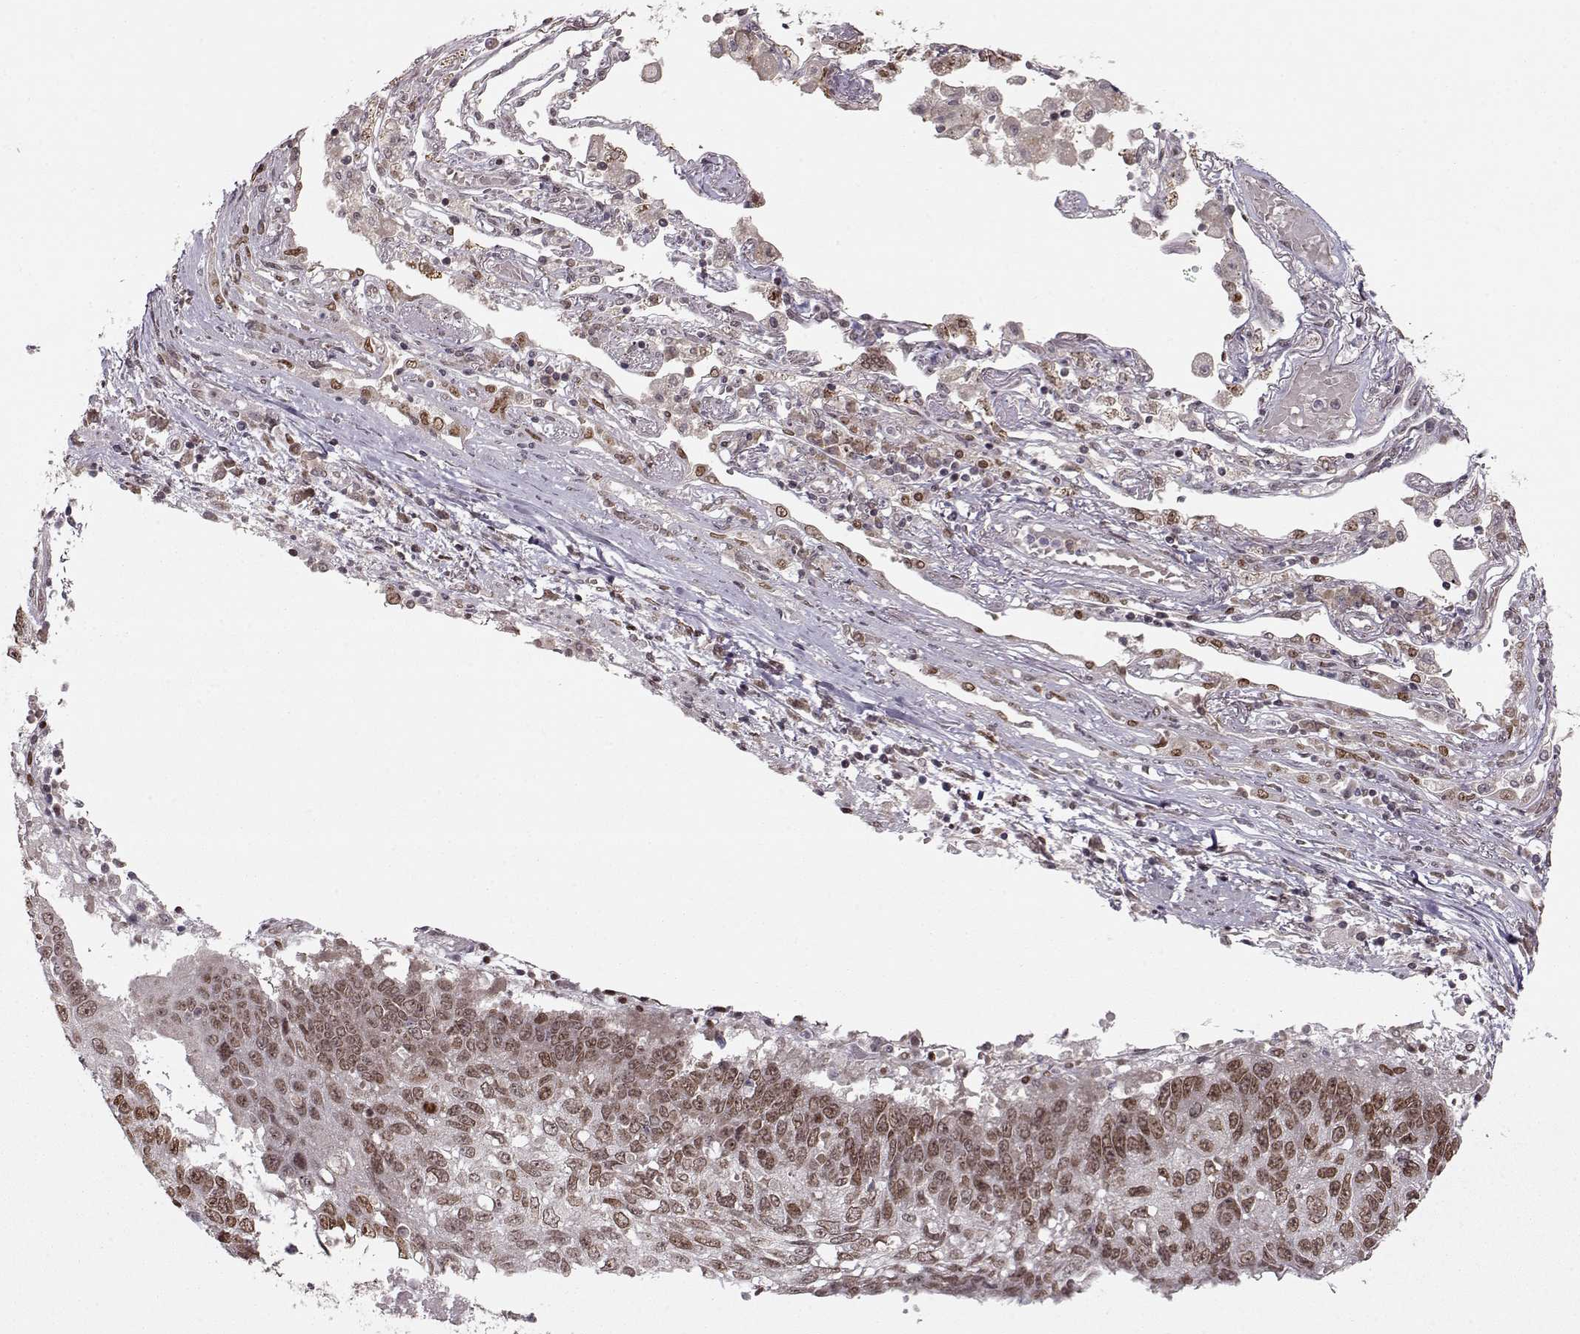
{"staining": {"intensity": "moderate", "quantity": ">75%", "location": "nuclear"}, "tissue": "lung cancer", "cell_type": "Tumor cells", "image_type": "cancer", "snomed": [{"axis": "morphology", "description": "Squamous cell carcinoma, NOS"}, {"axis": "topography", "description": "Lung"}], "caption": "An image showing moderate nuclear expression in about >75% of tumor cells in lung cancer (squamous cell carcinoma), as visualized by brown immunohistochemical staining.", "gene": "RAI1", "patient": {"sex": "male", "age": 73}}